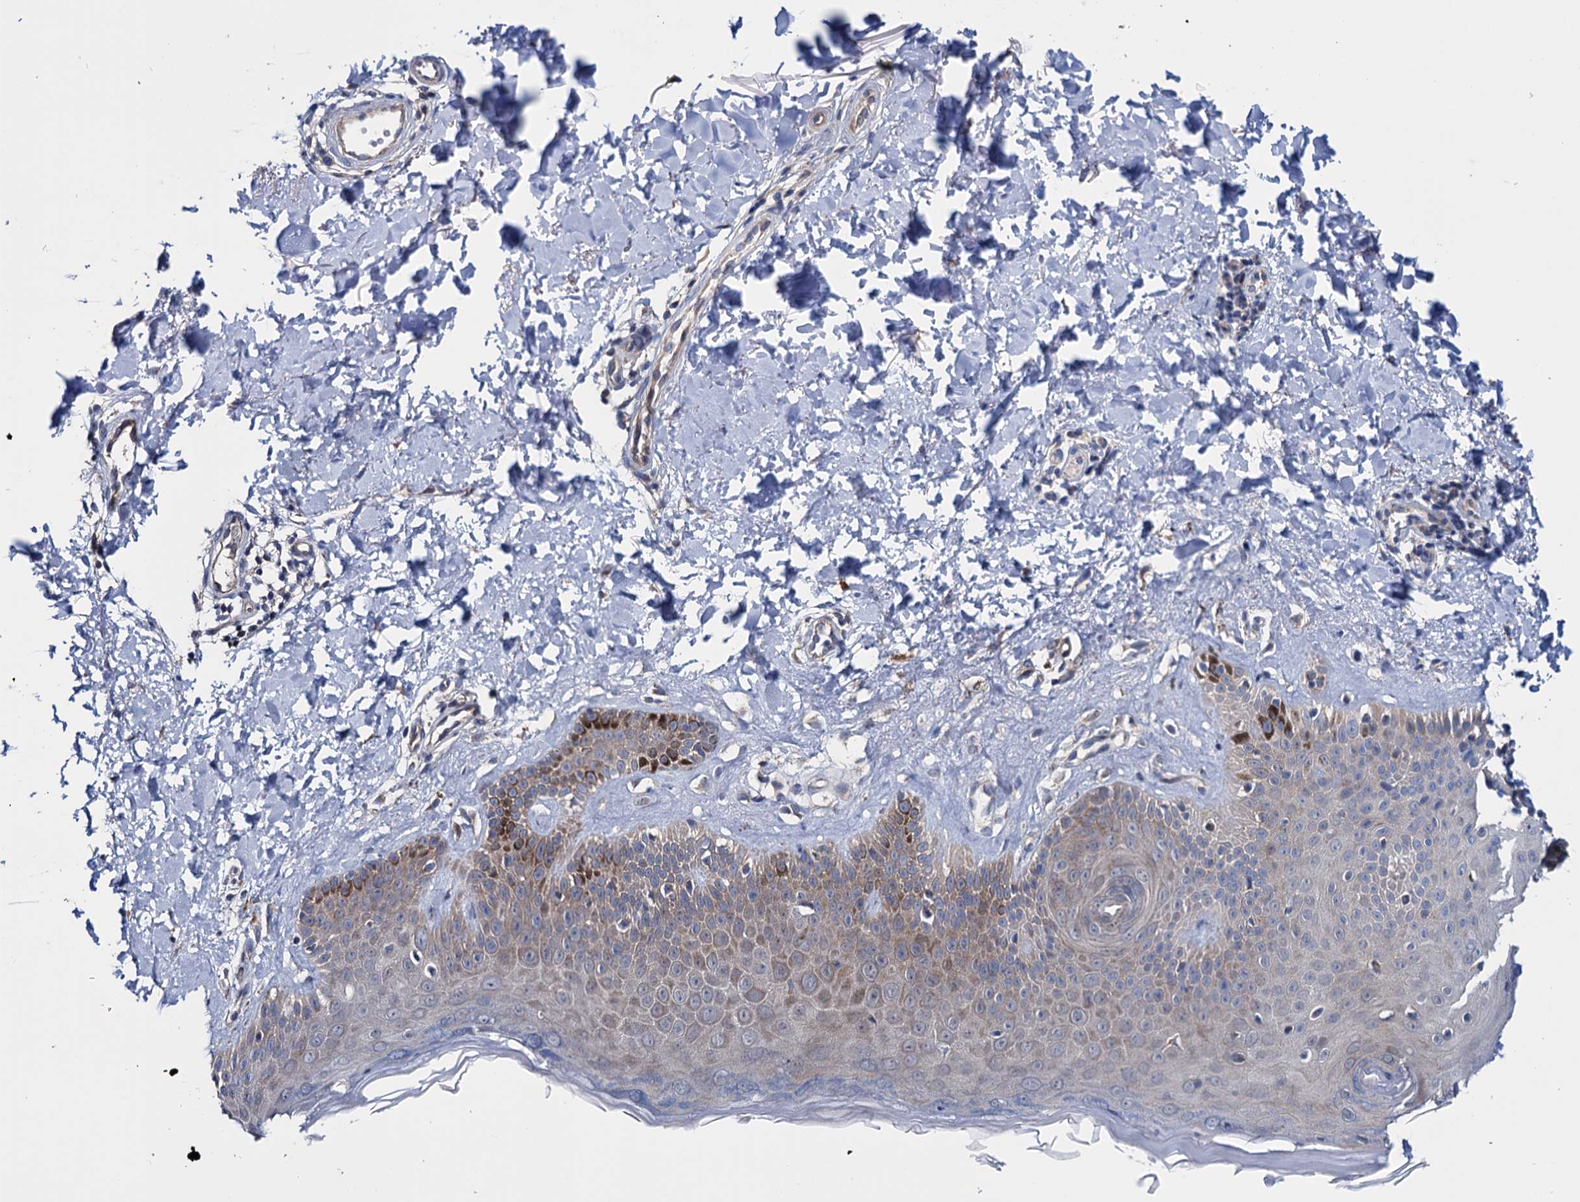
{"staining": {"intensity": "negative", "quantity": "none", "location": "none"}, "tissue": "skin", "cell_type": "Fibroblasts", "image_type": "normal", "snomed": [{"axis": "morphology", "description": "Normal tissue, NOS"}, {"axis": "topography", "description": "Skin"}], "caption": "There is no significant expression in fibroblasts of skin. The staining is performed using DAB (3,3'-diaminobenzidine) brown chromogen with nuclei counter-stained in using hematoxylin.", "gene": "EYA4", "patient": {"sex": "male", "age": 52}}